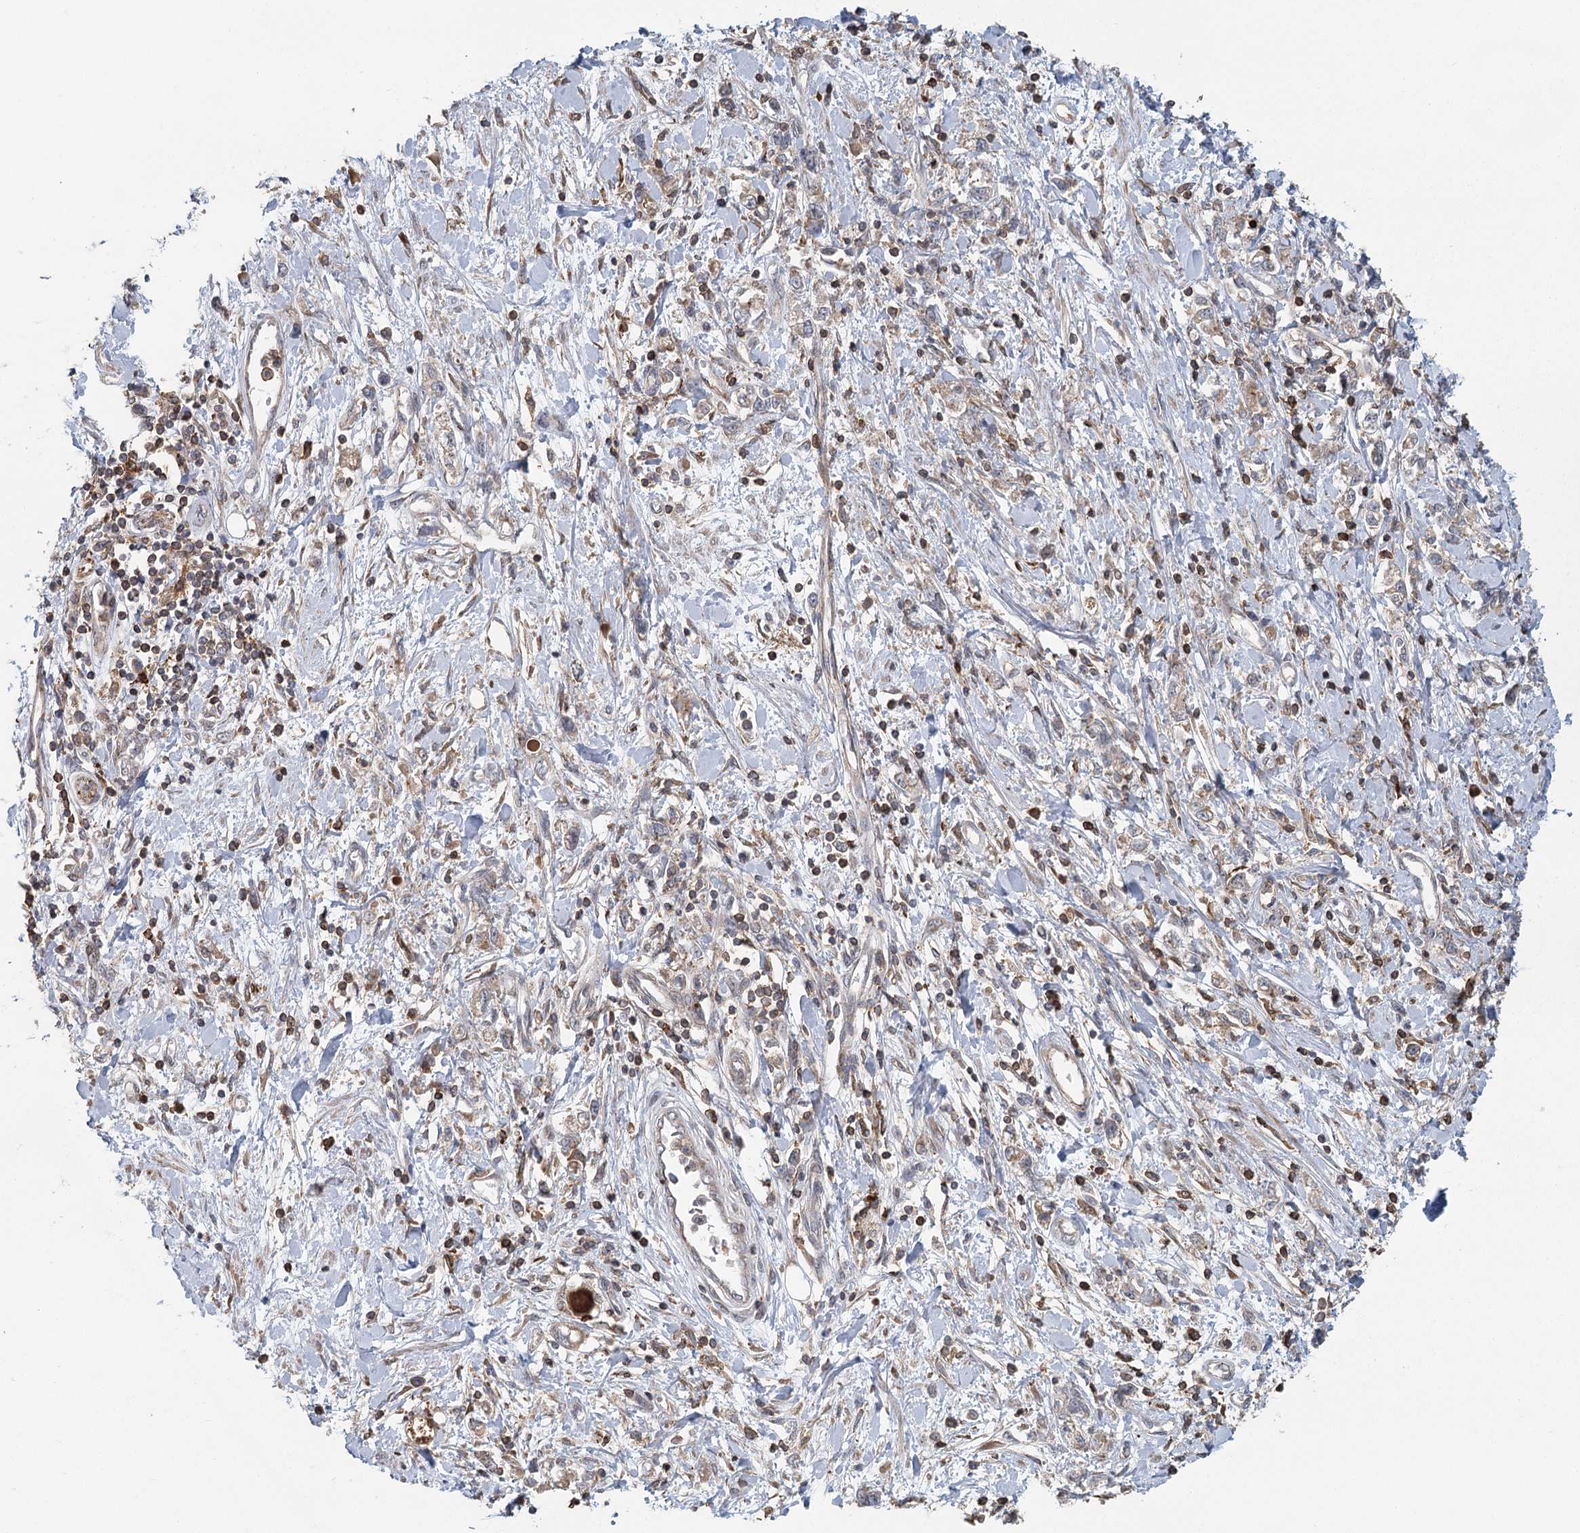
{"staining": {"intensity": "negative", "quantity": "none", "location": "none"}, "tissue": "stomach cancer", "cell_type": "Tumor cells", "image_type": "cancer", "snomed": [{"axis": "morphology", "description": "Adenocarcinoma, NOS"}, {"axis": "topography", "description": "Stomach"}], "caption": "Photomicrograph shows no protein positivity in tumor cells of stomach cancer tissue.", "gene": "PLEKHA7", "patient": {"sex": "female", "age": 76}}